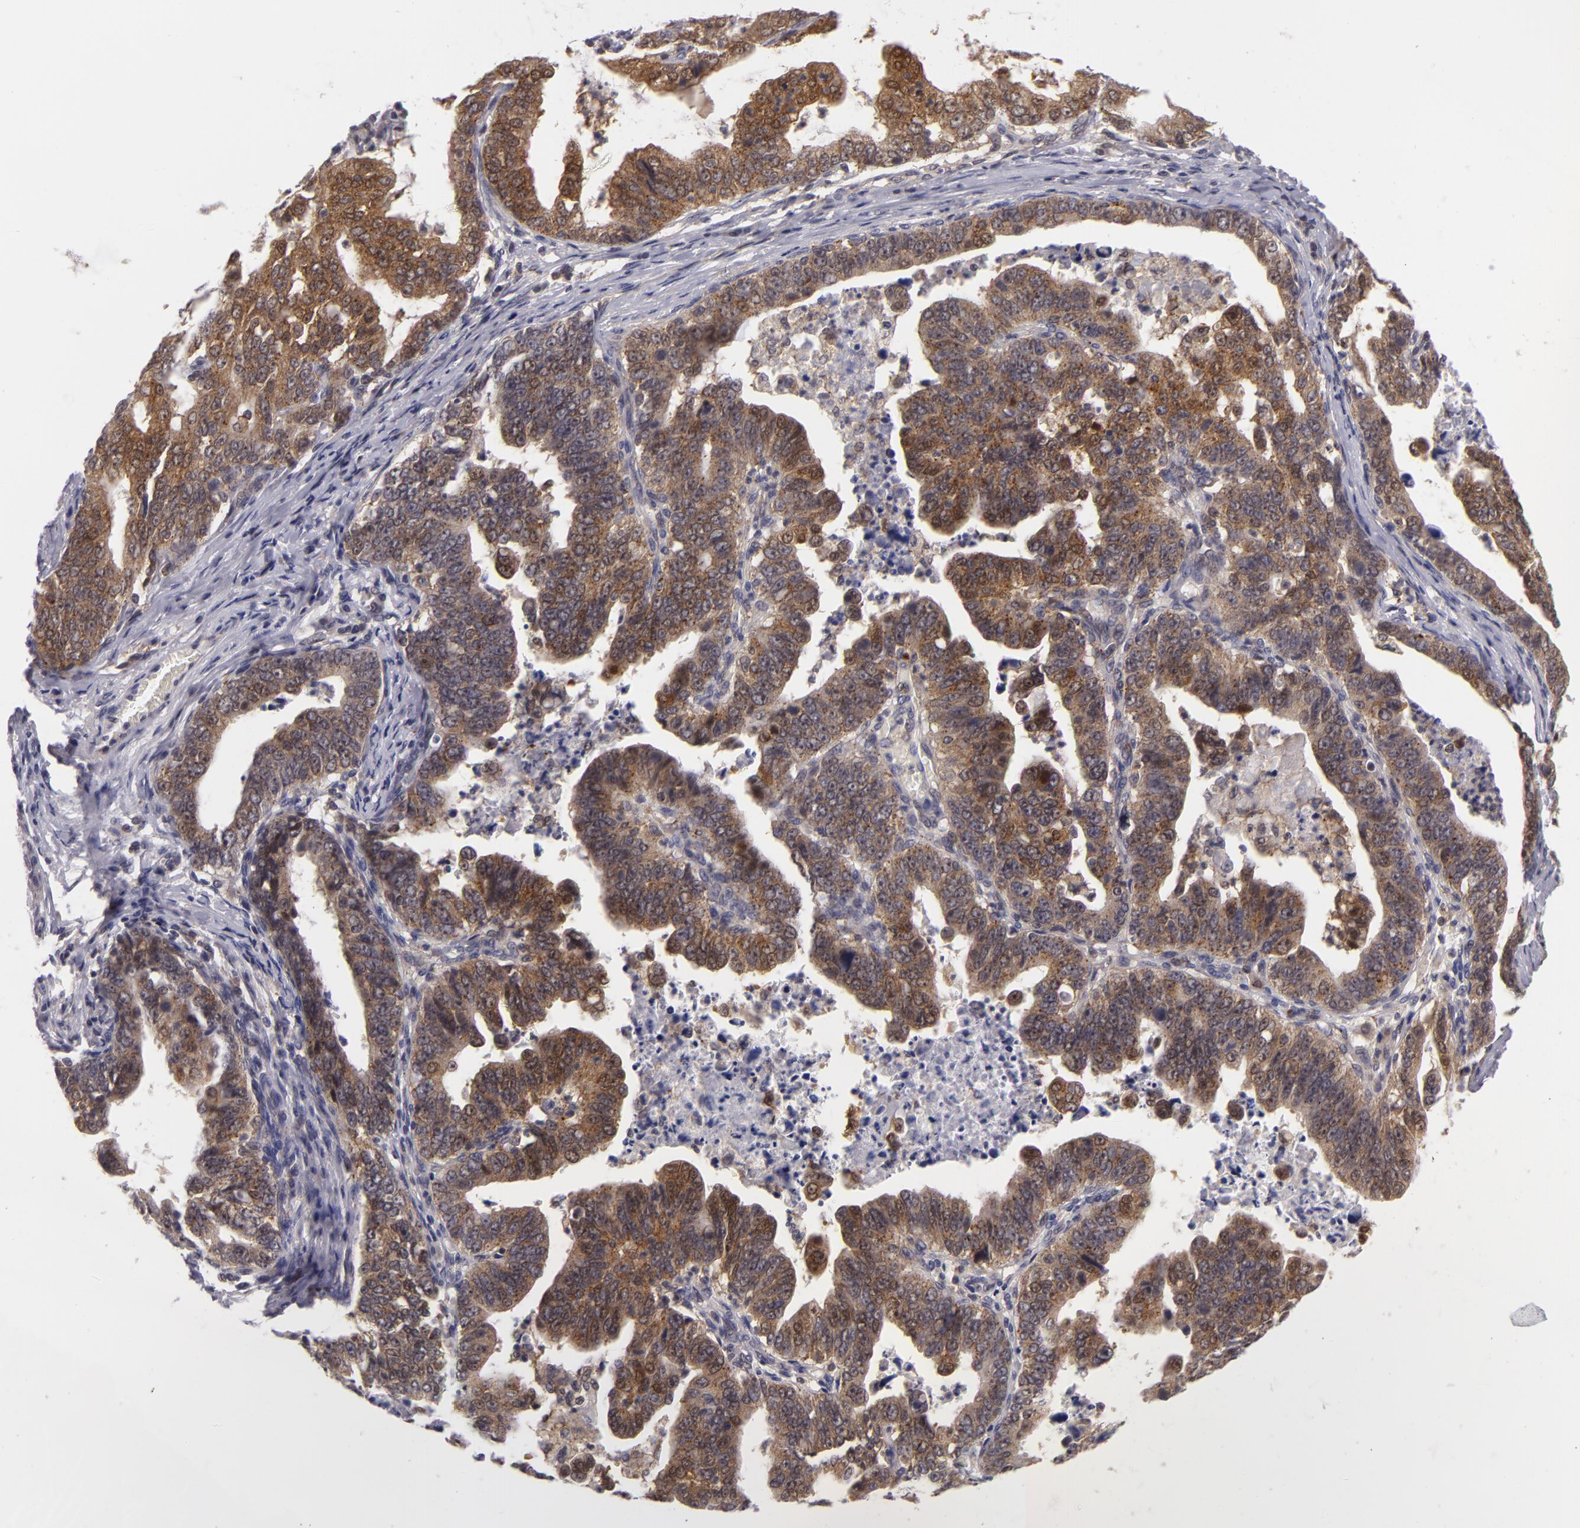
{"staining": {"intensity": "strong", "quantity": ">75%", "location": "cytoplasmic/membranous"}, "tissue": "stomach cancer", "cell_type": "Tumor cells", "image_type": "cancer", "snomed": [{"axis": "morphology", "description": "Adenocarcinoma, NOS"}, {"axis": "topography", "description": "Stomach, upper"}], "caption": "Immunohistochemical staining of stomach adenocarcinoma displays strong cytoplasmic/membranous protein staining in approximately >75% of tumor cells.", "gene": "BCL10", "patient": {"sex": "female", "age": 50}}